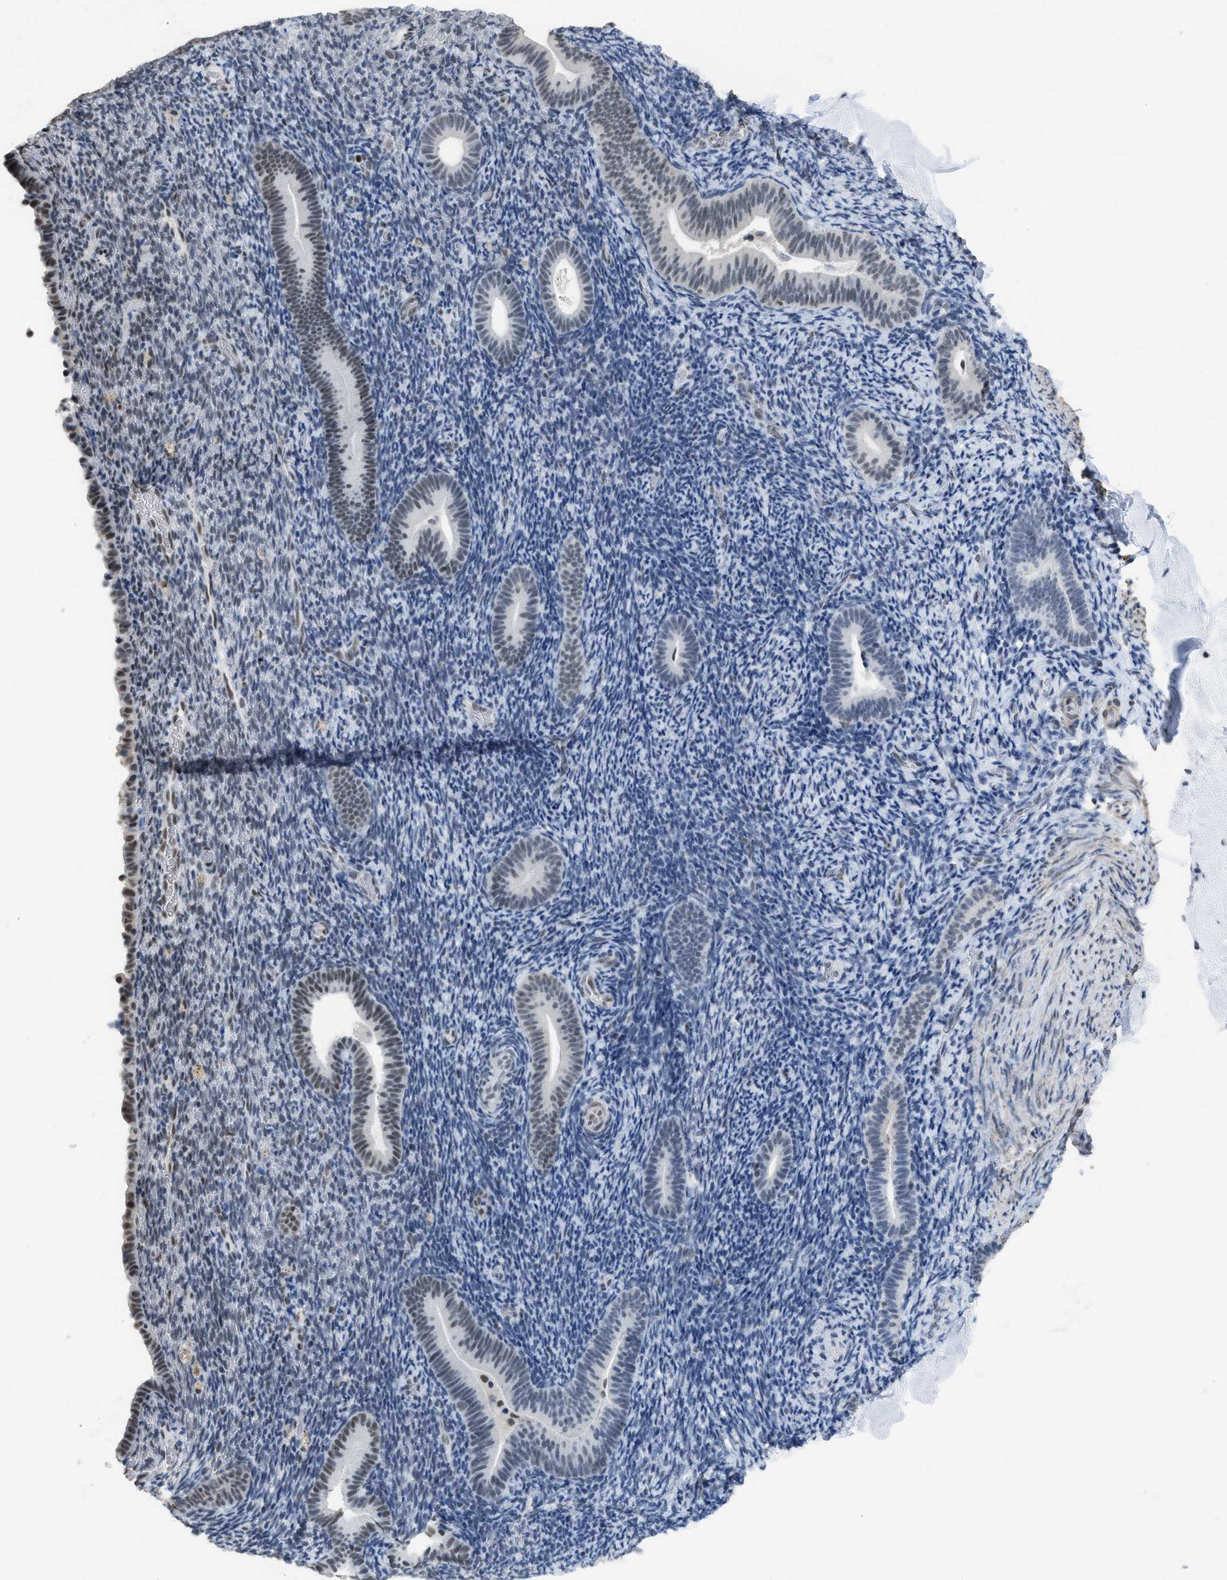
{"staining": {"intensity": "negative", "quantity": "none", "location": "none"}, "tissue": "endometrium", "cell_type": "Cells in endometrial stroma", "image_type": "normal", "snomed": [{"axis": "morphology", "description": "Normal tissue, NOS"}, {"axis": "topography", "description": "Endometrium"}], "caption": "Immunohistochemistry (IHC) photomicrograph of benign endometrium stained for a protein (brown), which reveals no positivity in cells in endometrial stroma.", "gene": "SCAF4", "patient": {"sex": "female", "age": 51}}